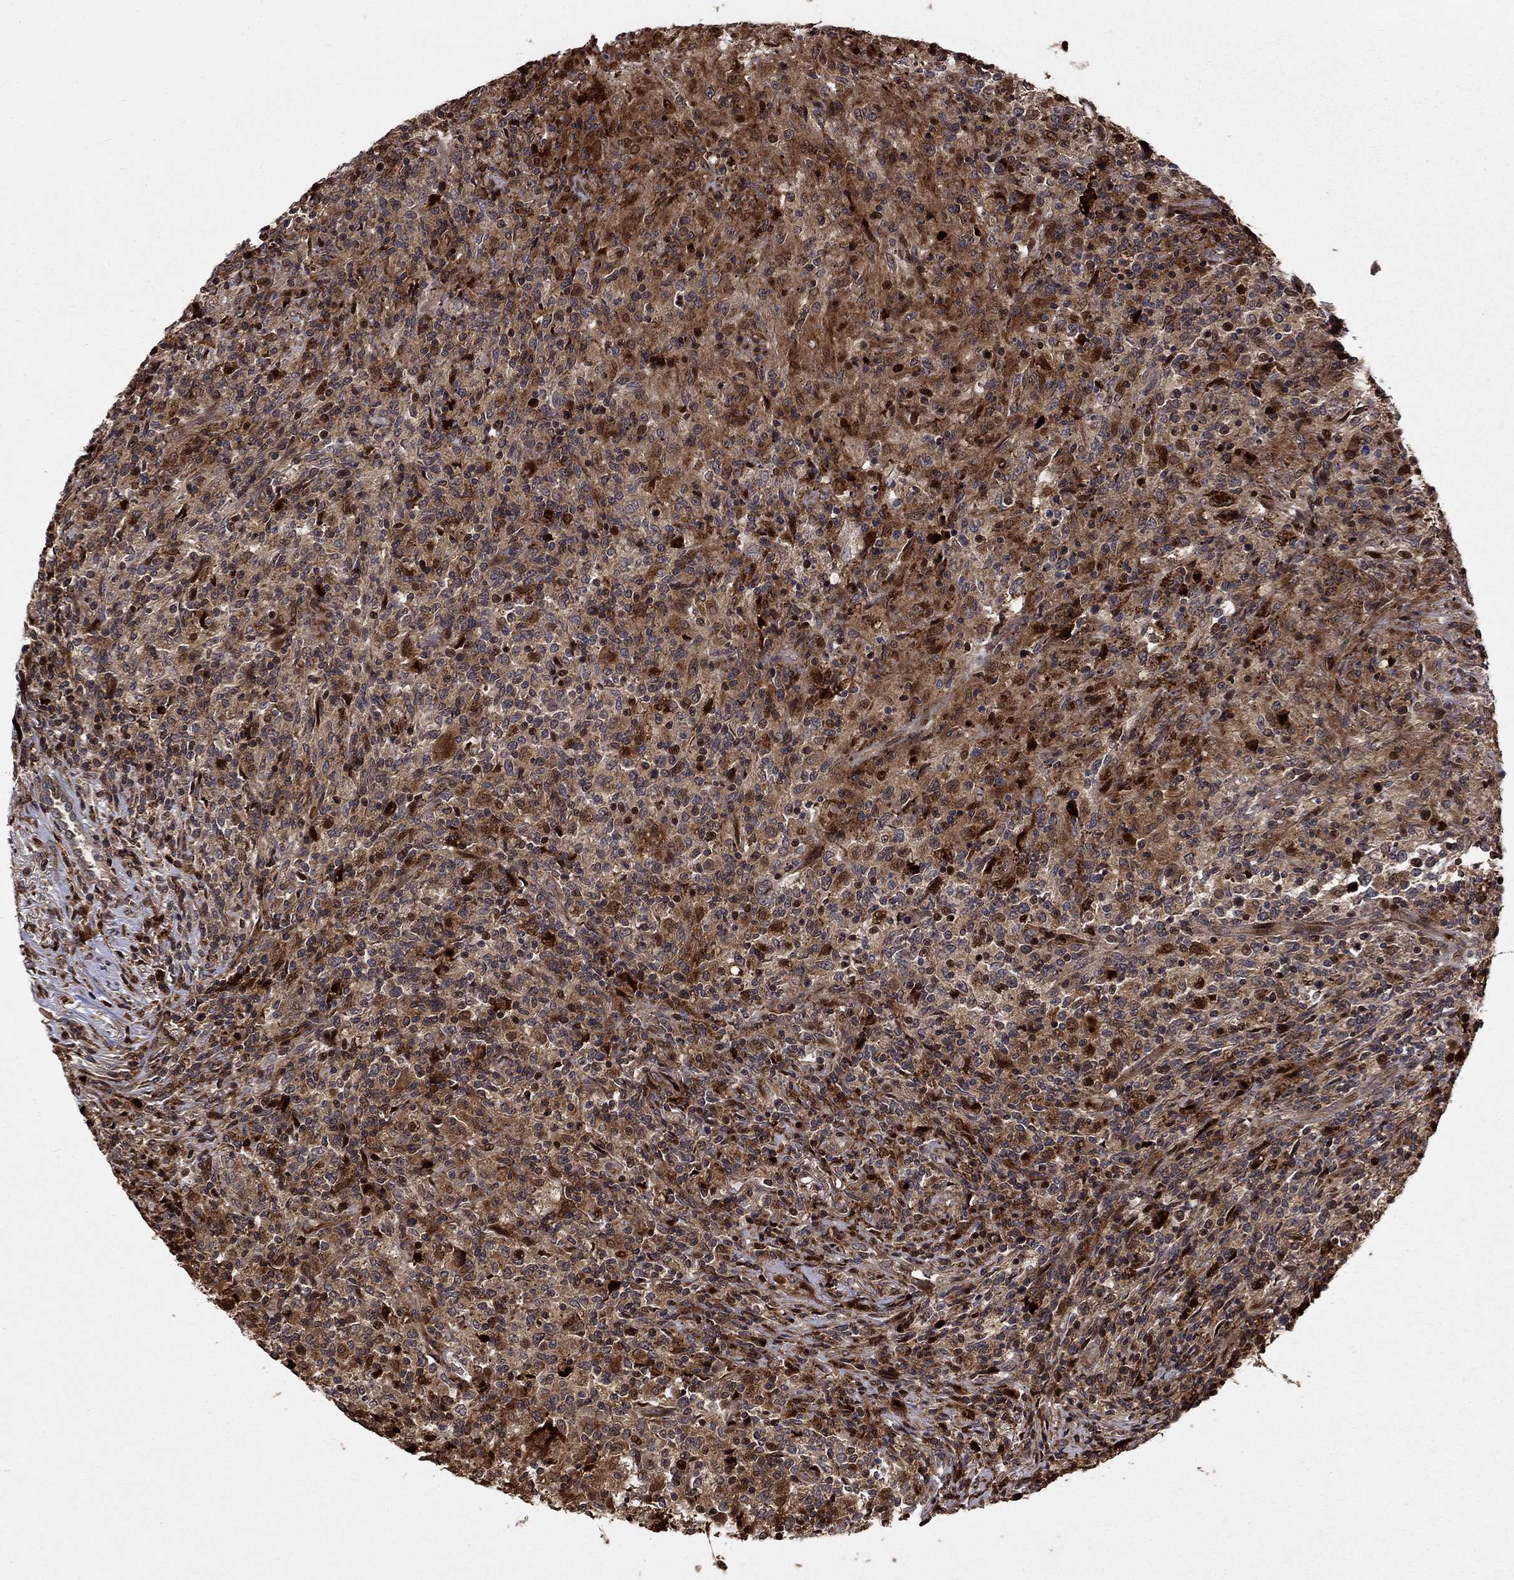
{"staining": {"intensity": "moderate", "quantity": ">75%", "location": "cytoplasmic/membranous"}, "tissue": "lymphoma", "cell_type": "Tumor cells", "image_type": "cancer", "snomed": [{"axis": "morphology", "description": "Malignant lymphoma, non-Hodgkin's type, High grade"}, {"axis": "topography", "description": "Lung"}], "caption": "High-grade malignant lymphoma, non-Hodgkin's type stained with a protein marker exhibits moderate staining in tumor cells.", "gene": "LPCAT4", "patient": {"sex": "male", "age": 79}}